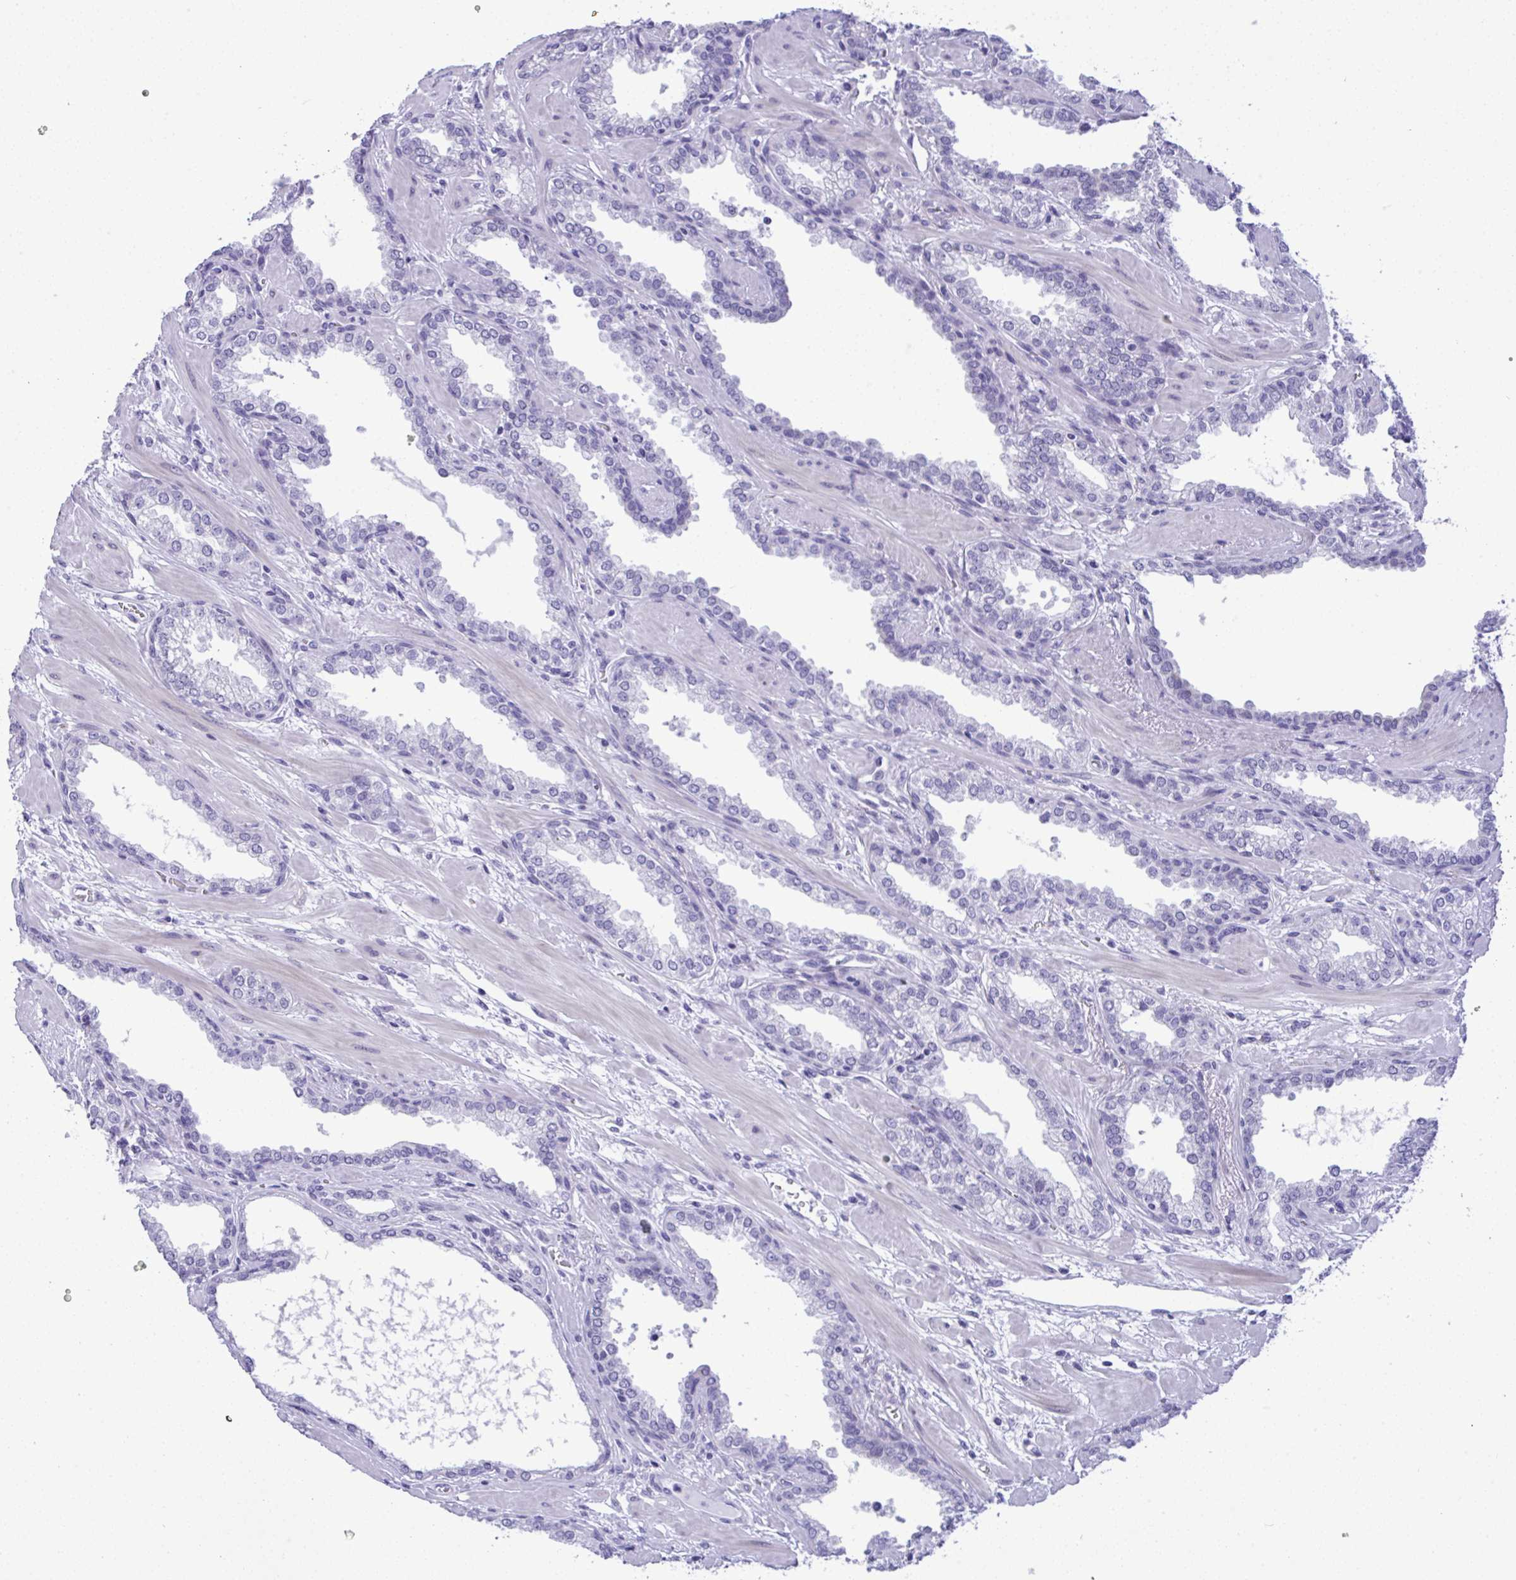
{"staining": {"intensity": "negative", "quantity": "none", "location": "none"}, "tissue": "prostate cancer", "cell_type": "Tumor cells", "image_type": "cancer", "snomed": [{"axis": "morphology", "description": "Adenocarcinoma, High grade"}, {"axis": "topography", "description": "Prostate"}], "caption": "Photomicrograph shows no protein staining in tumor cells of prostate adenocarcinoma (high-grade) tissue. (DAB IHC, high magnification).", "gene": "YBX2", "patient": {"sex": "male", "age": 60}}